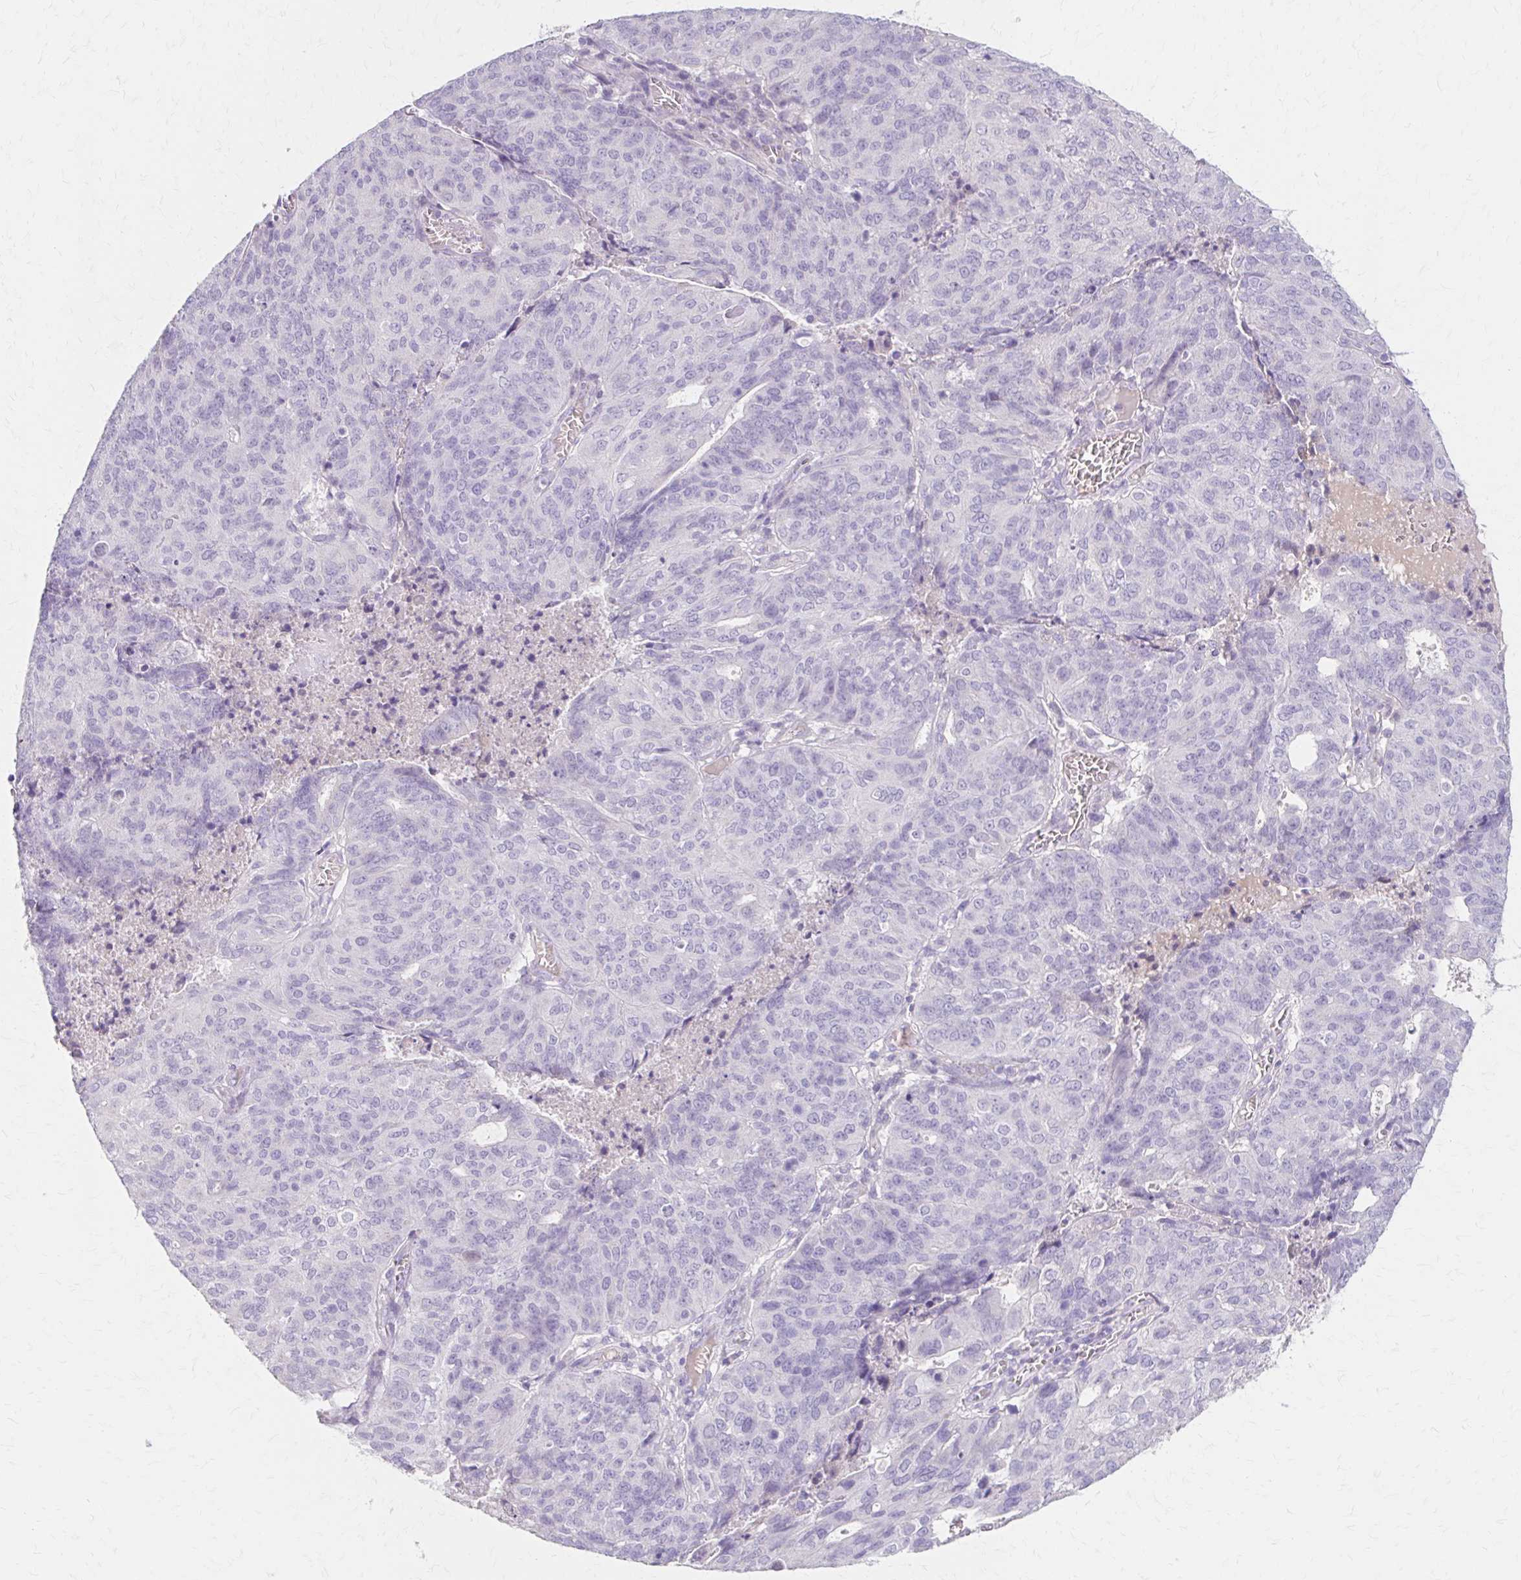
{"staining": {"intensity": "negative", "quantity": "none", "location": "none"}, "tissue": "endometrial cancer", "cell_type": "Tumor cells", "image_type": "cancer", "snomed": [{"axis": "morphology", "description": "Adenocarcinoma, NOS"}, {"axis": "topography", "description": "Endometrium"}], "caption": "Immunohistochemistry (IHC) of human adenocarcinoma (endometrial) demonstrates no positivity in tumor cells.", "gene": "AZGP1", "patient": {"sex": "female", "age": 82}}